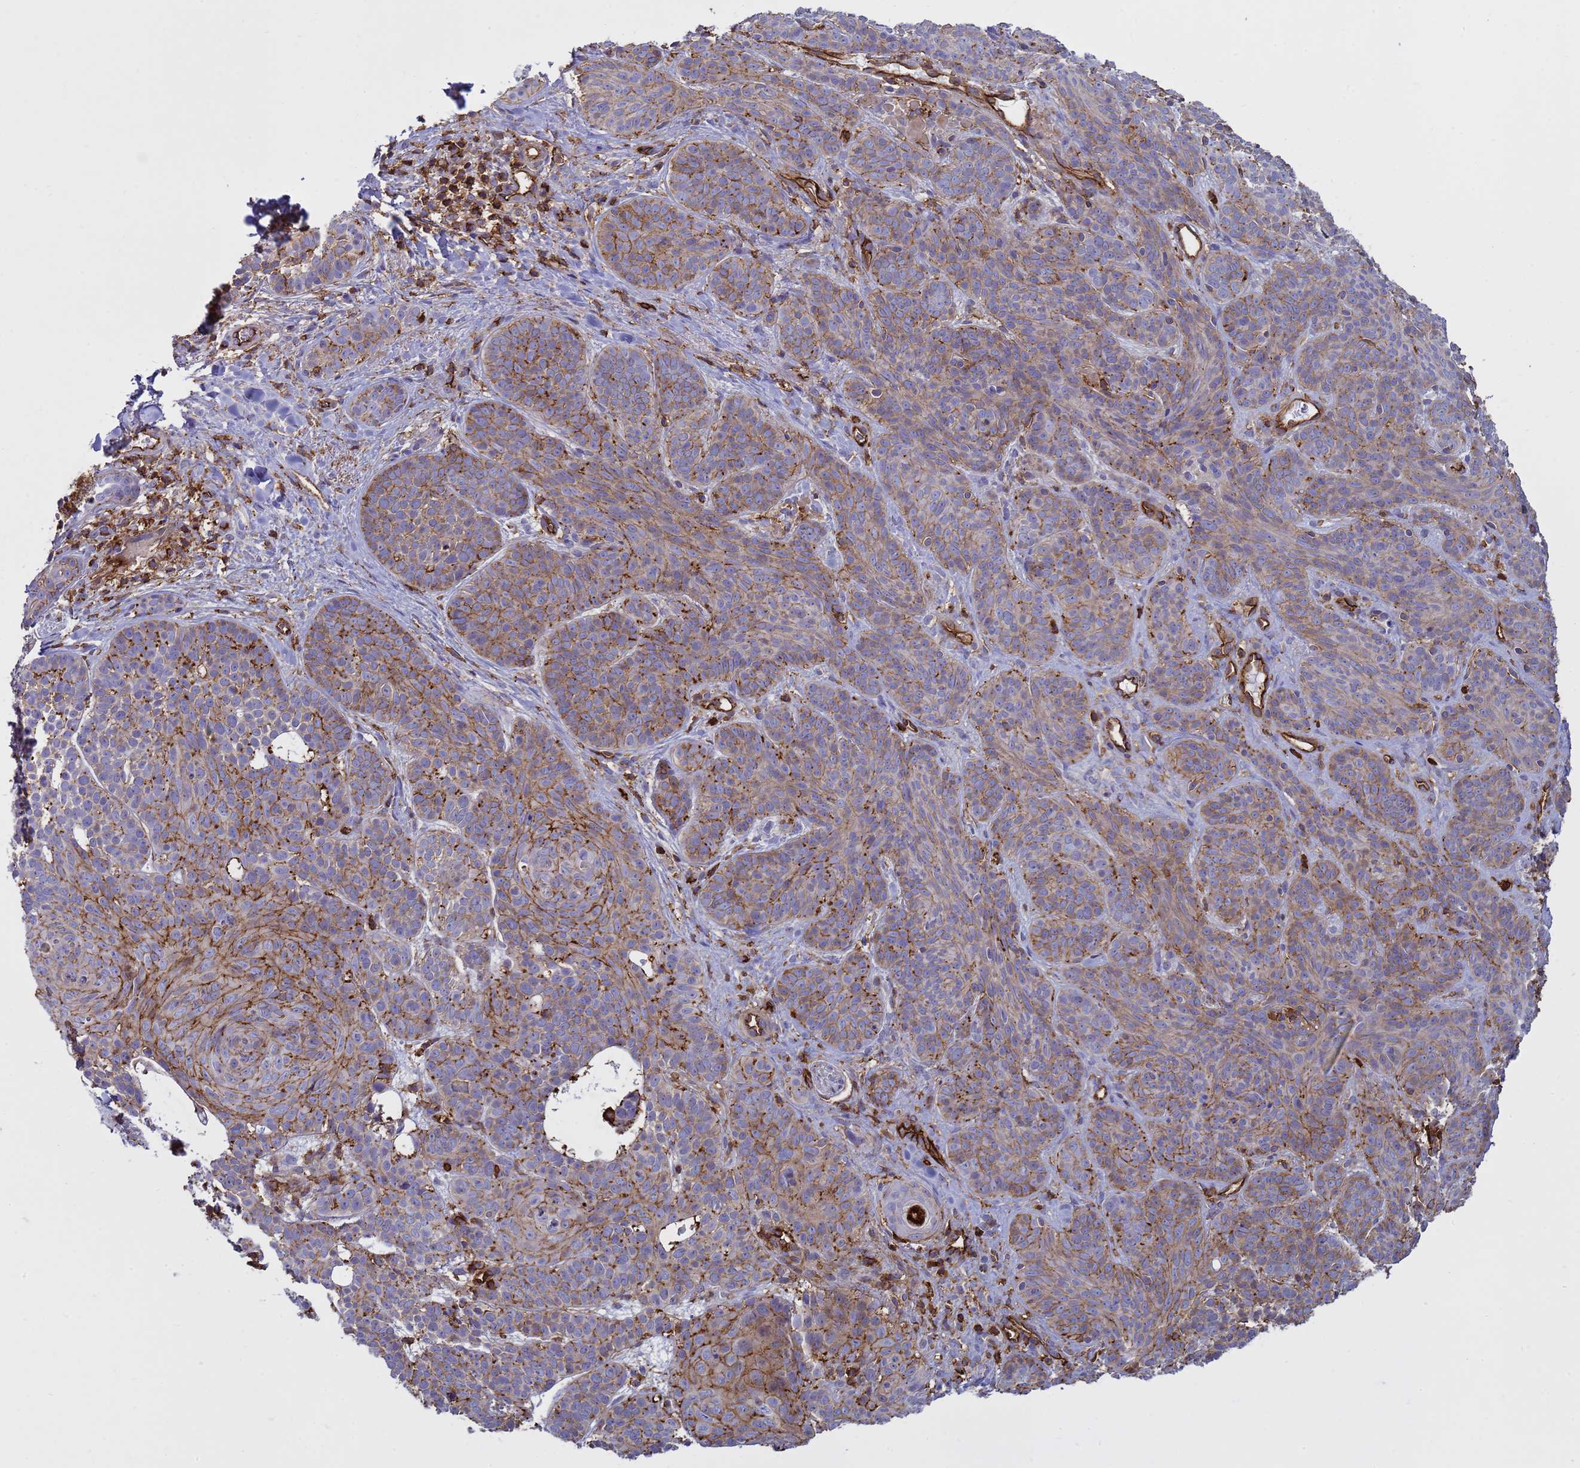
{"staining": {"intensity": "moderate", "quantity": ">75%", "location": "cytoplasmic/membranous"}, "tissue": "skin cancer", "cell_type": "Tumor cells", "image_type": "cancer", "snomed": [{"axis": "morphology", "description": "Basal cell carcinoma"}, {"axis": "topography", "description": "Skin"}], "caption": "A high-resolution histopathology image shows immunohistochemistry staining of skin cancer, which demonstrates moderate cytoplasmic/membranous staining in approximately >75% of tumor cells. The protein of interest is stained brown, and the nuclei are stained in blue (DAB IHC with brightfield microscopy, high magnification).", "gene": "ZBTB8OS", "patient": {"sex": "male", "age": 85}}